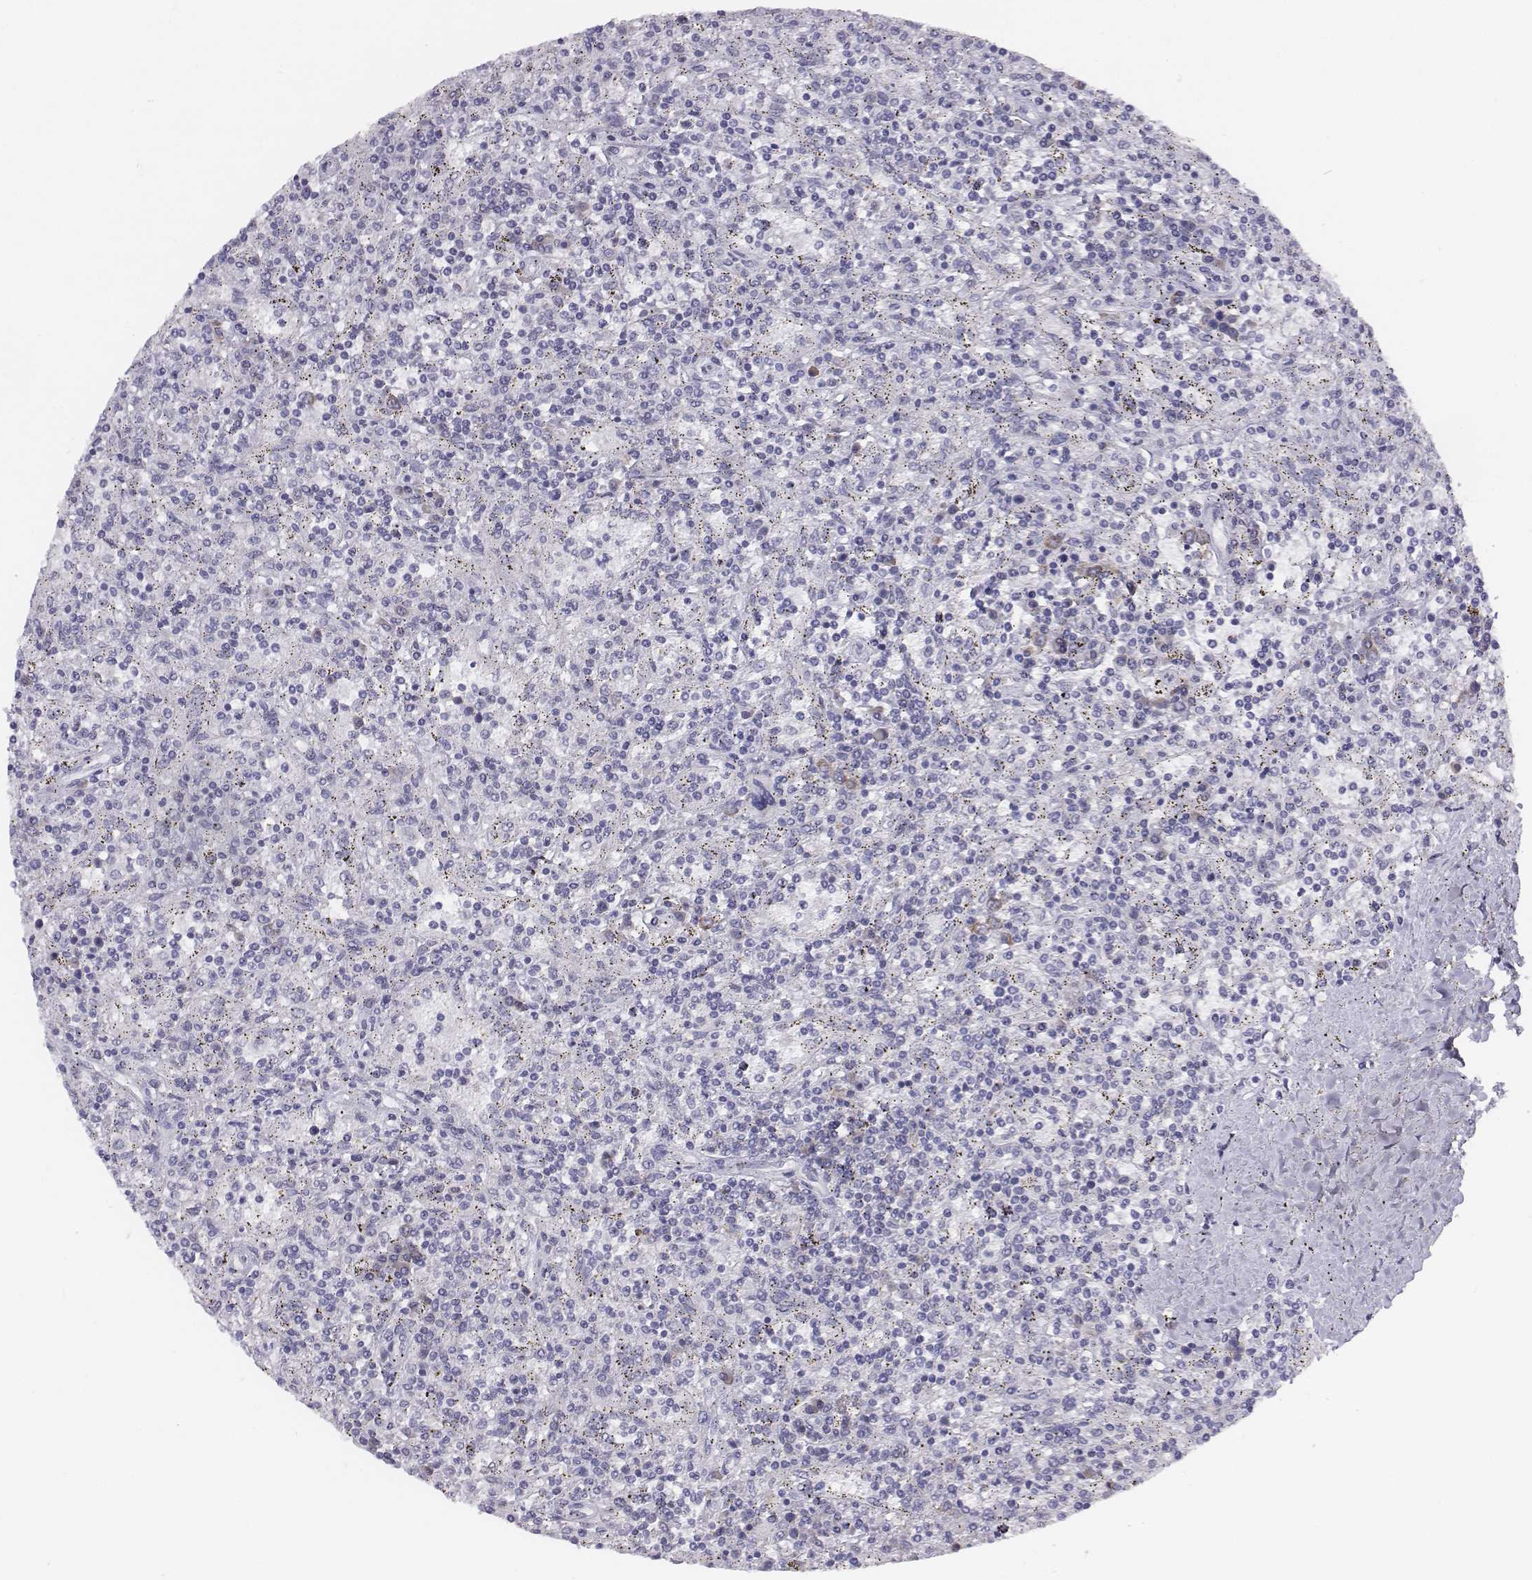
{"staining": {"intensity": "negative", "quantity": "none", "location": "none"}, "tissue": "lymphoma", "cell_type": "Tumor cells", "image_type": "cancer", "snomed": [{"axis": "morphology", "description": "Malignant lymphoma, non-Hodgkin's type, Low grade"}, {"axis": "topography", "description": "Spleen"}], "caption": "A photomicrograph of lymphoma stained for a protein exhibits no brown staining in tumor cells.", "gene": "CHST14", "patient": {"sex": "male", "age": 62}}